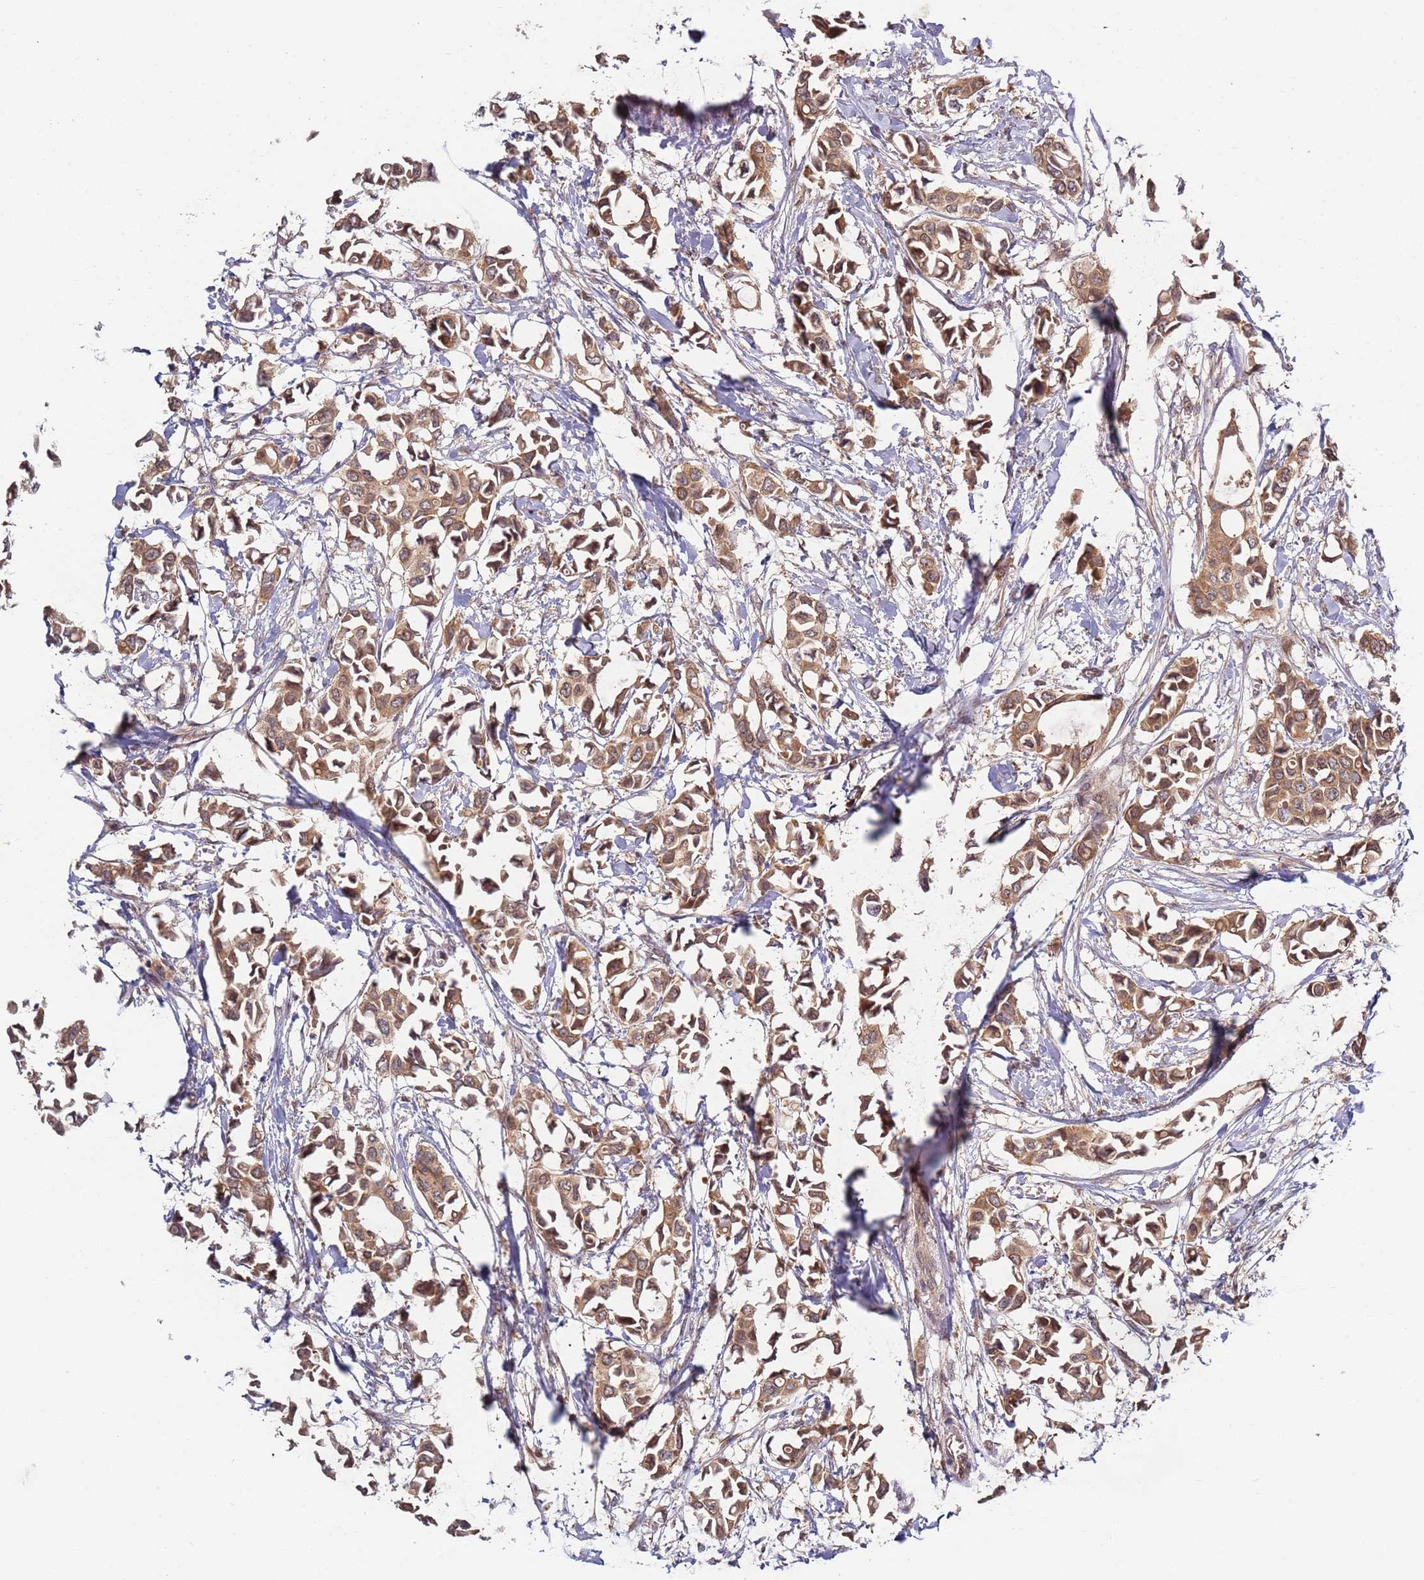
{"staining": {"intensity": "moderate", "quantity": ">75%", "location": "cytoplasmic/membranous"}, "tissue": "breast cancer", "cell_type": "Tumor cells", "image_type": "cancer", "snomed": [{"axis": "morphology", "description": "Duct carcinoma"}, {"axis": "topography", "description": "Breast"}], "caption": "Immunohistochemistry (IHC) micrograph of invasive ductal carcinoma (breast) stained for a protein (brown), which reveals medium levels of moderate cytoplasmic/membranous staining in about >75% of tumor cells.", "gene": "OR5A2", "patient": {"sex": "female", "age": 41}}